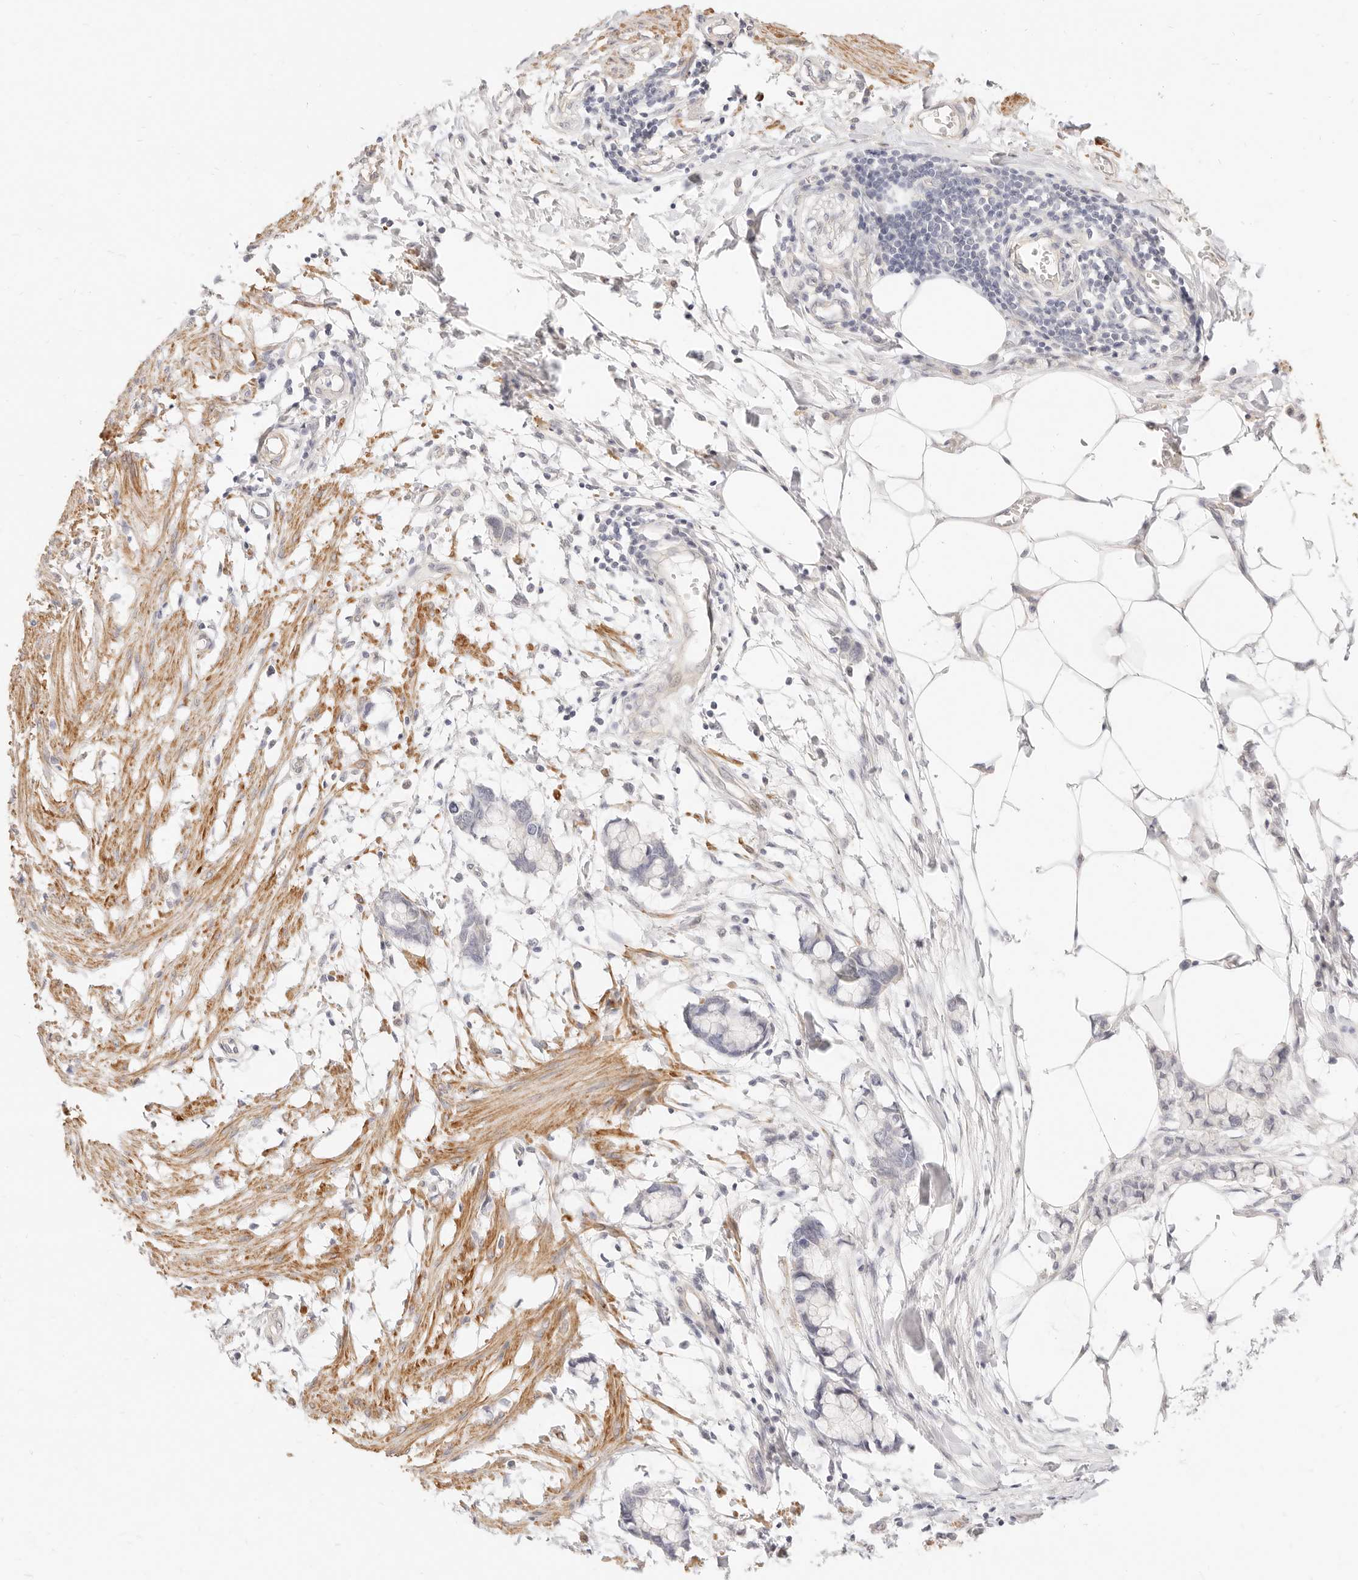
{"staining": {"intensity": "moderate", "quantity": ">75%", "location": "cytoplasmic/membranous"}, "tissue": "smooth muscle", "cell_type": "Smooth muscle cells", "image_type": "normal", "snomed": [{"axis": "morphology", "description": "Normal tissue, NOS"}, {"axis": "morphology", "description": "Adenocarcinoma, NOS"}, {"axis": "topography", "description": "Smooth muscle"}, {"axis": "topography", "description": "Colon"}], "caption": "This is a histology image of IHC staining of benign smooth muscle, which shows moderate expression in the cytoplasmic/membranous of smooth muscle cells.", "gene": "UBXN10", "patient": {"sex": "male", "age": 14}}